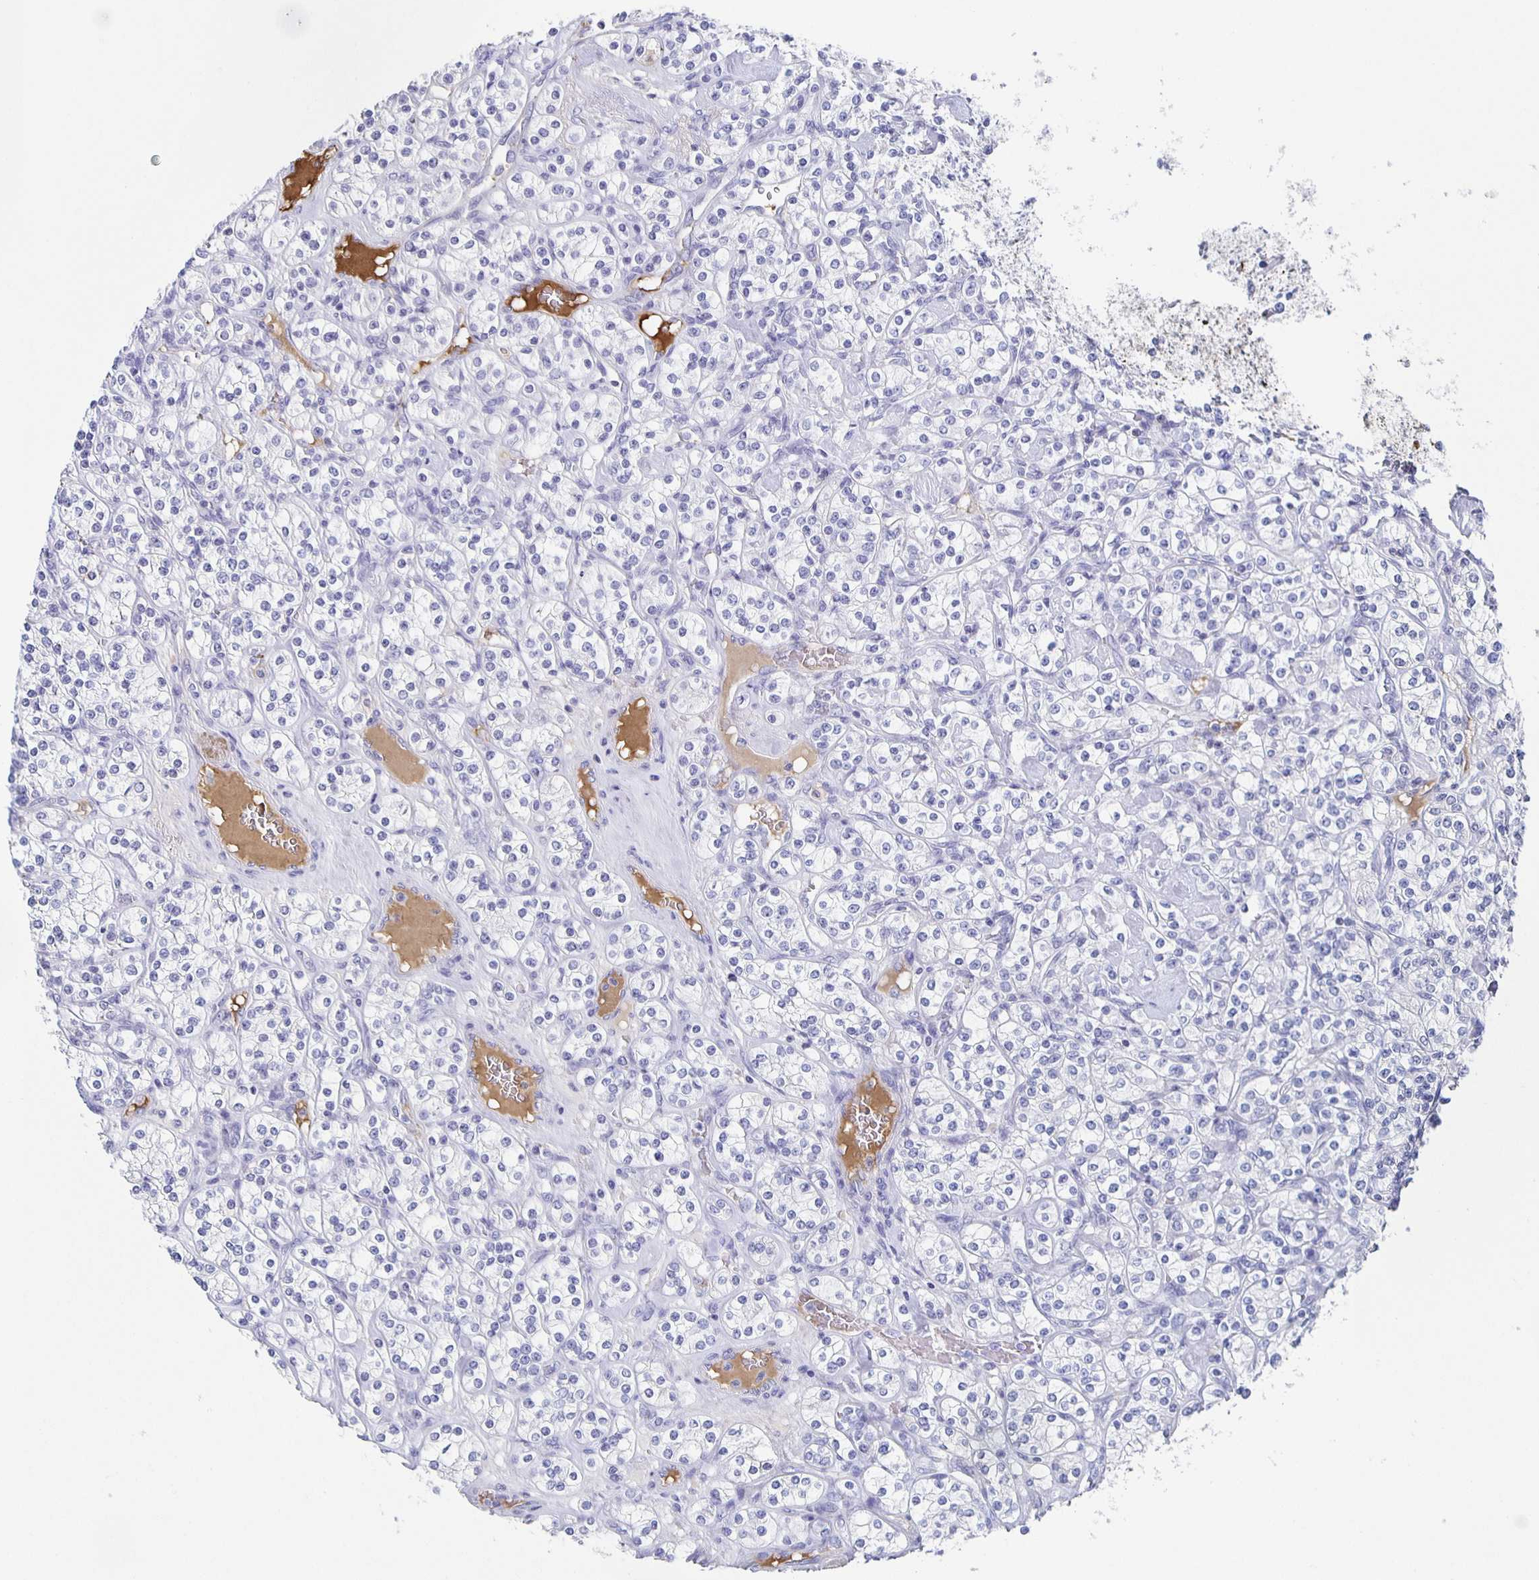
{"staining": {"intensity": "negative", "quantity": "none", "location": "none"}, "tissue": "renal cancer", "cell_type": "Tumor cells", "image_type": "cancer", "snomed": [{"axis": "morphology", "description": "Adenocarcinoma, NOS"}, {"axis": "topography", "description": "Kidney"}], "caption": "There is no significant positivity in tumor cells of renal cancer (adenocarcinoma).", "gene": "FGA", "patient": {"sex": "male", "age": 77}}